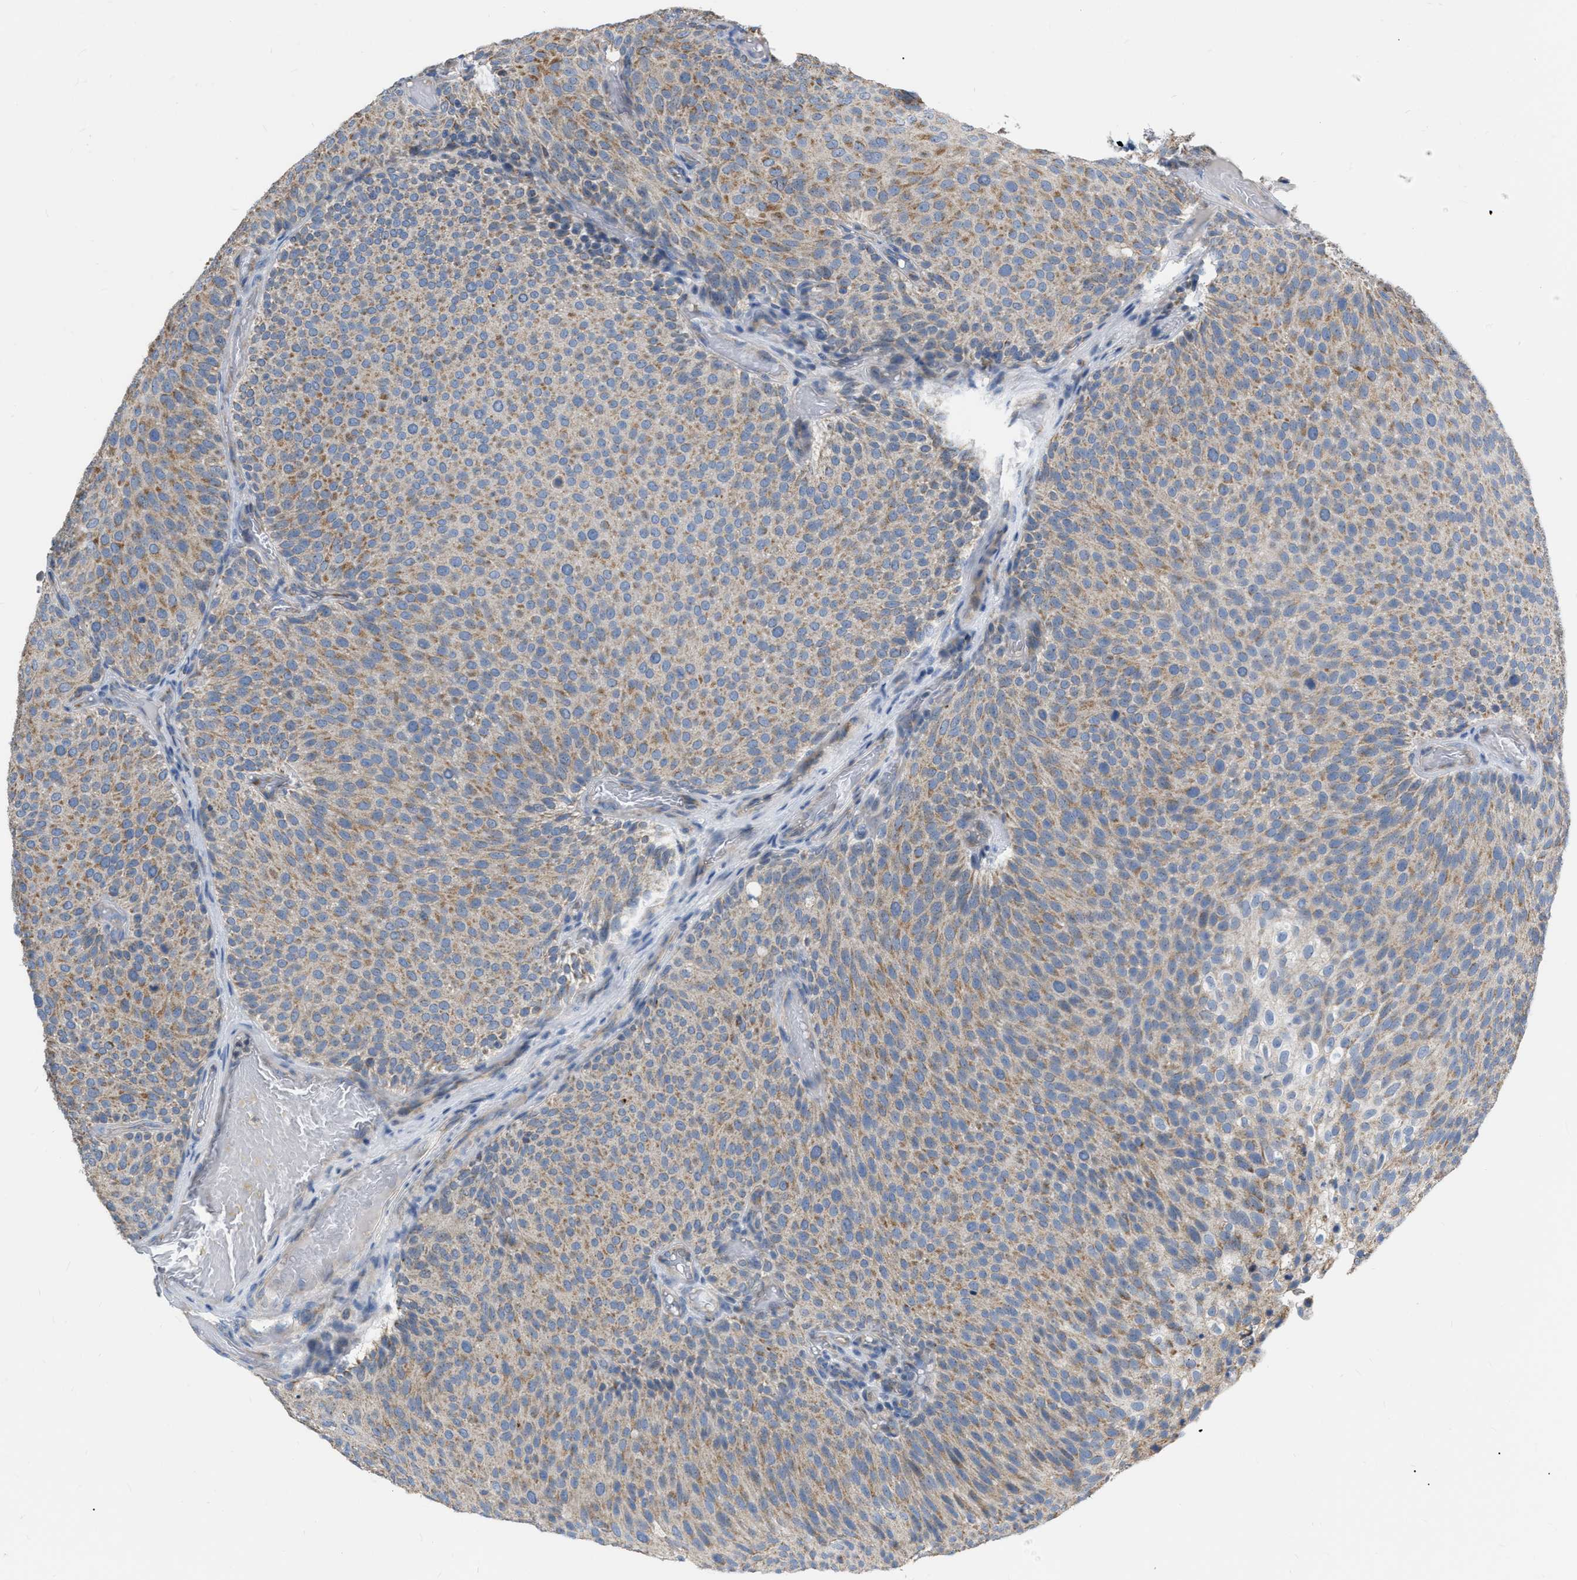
{"staining": {"intensity": "weak", "quantity": ">75%", "location": "cytoplasmic/membranous"}, "tissue": "urothelial cancer", "cell_type": "Tumor cells", "image_type": "cancer", "snomed": [{"axis": "morphology", "description": "Urothelial carcinoma, Low grade"}, {"axis": "topography", "description": "Urinary bladder"}], "caption": "A high-resolution histopathology image shows IHC staining of low-grade urothelial carcinoma, which displays weak cytoplasmic/membranous expression in approximately >75% of tumor cells. Using DAB (brown) and hematoxylin (blue) stains, captured at high magnification using brightfield microscopy.", "gene": "DDX56", "patient": {"sex": "male", "age": 78}}